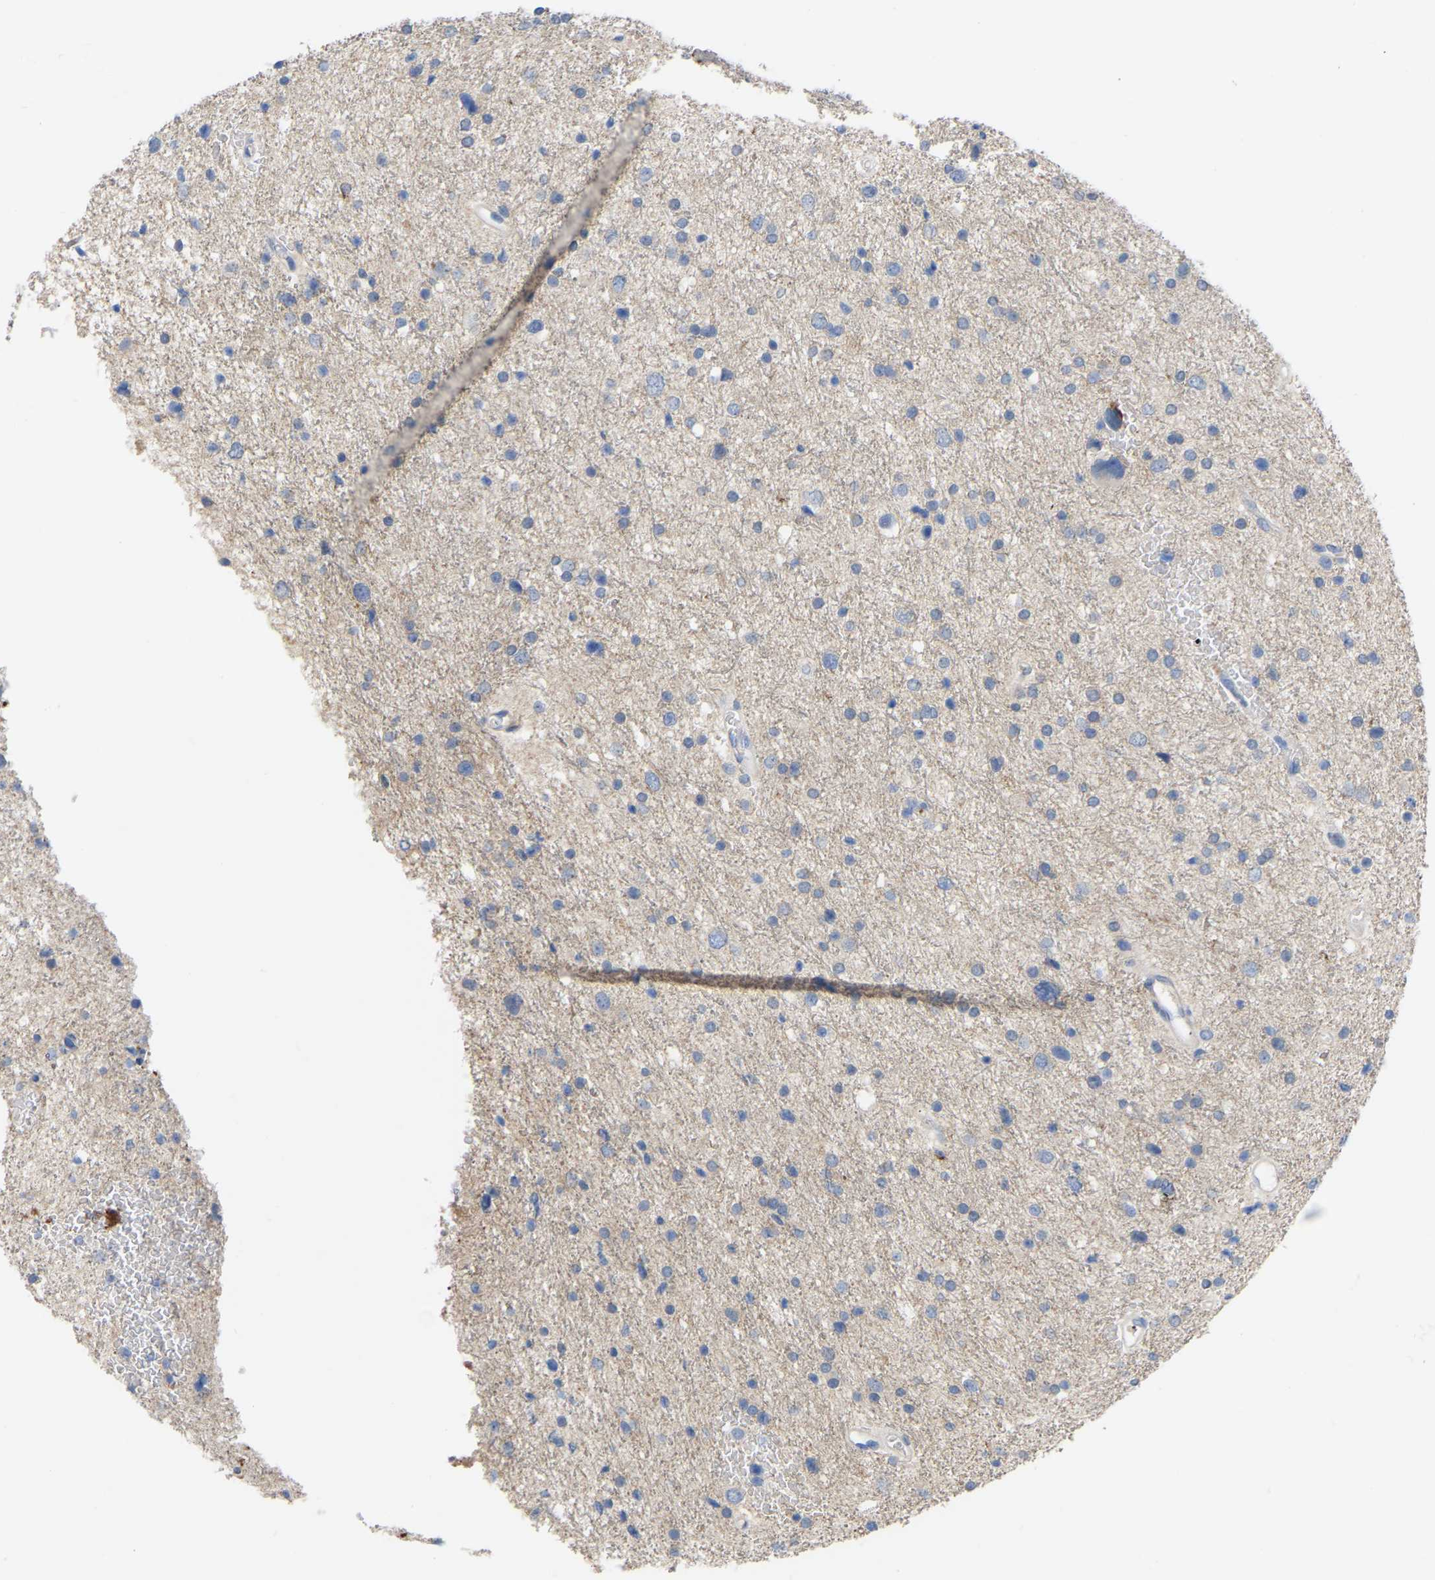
{"staining": {"intensity": "negative", "quantity": "none", "location": "none"}, "tissue": "glioma", "cell_type": "Tumor cells", "image_type": "cancer", "snomed": [{"axis": "morphology", "description": "Glioma, malignant, Low grade"}, {"axis": "topography", "description": "Brain"}], "caption": "Immunohistochemistry photomicrograph of neoplastic tissue: human low-grade glioma (malignant) stained with DAB reveals no significant protein staining in tumor cells. (Stains: DAB immunohistochemistry (IHC) with hematoxylin counter stain, Microscopy: brightfield microscopy at high magnification).", "gene": "ZNF449", "patient": {"sex": "female", "age": 37}}